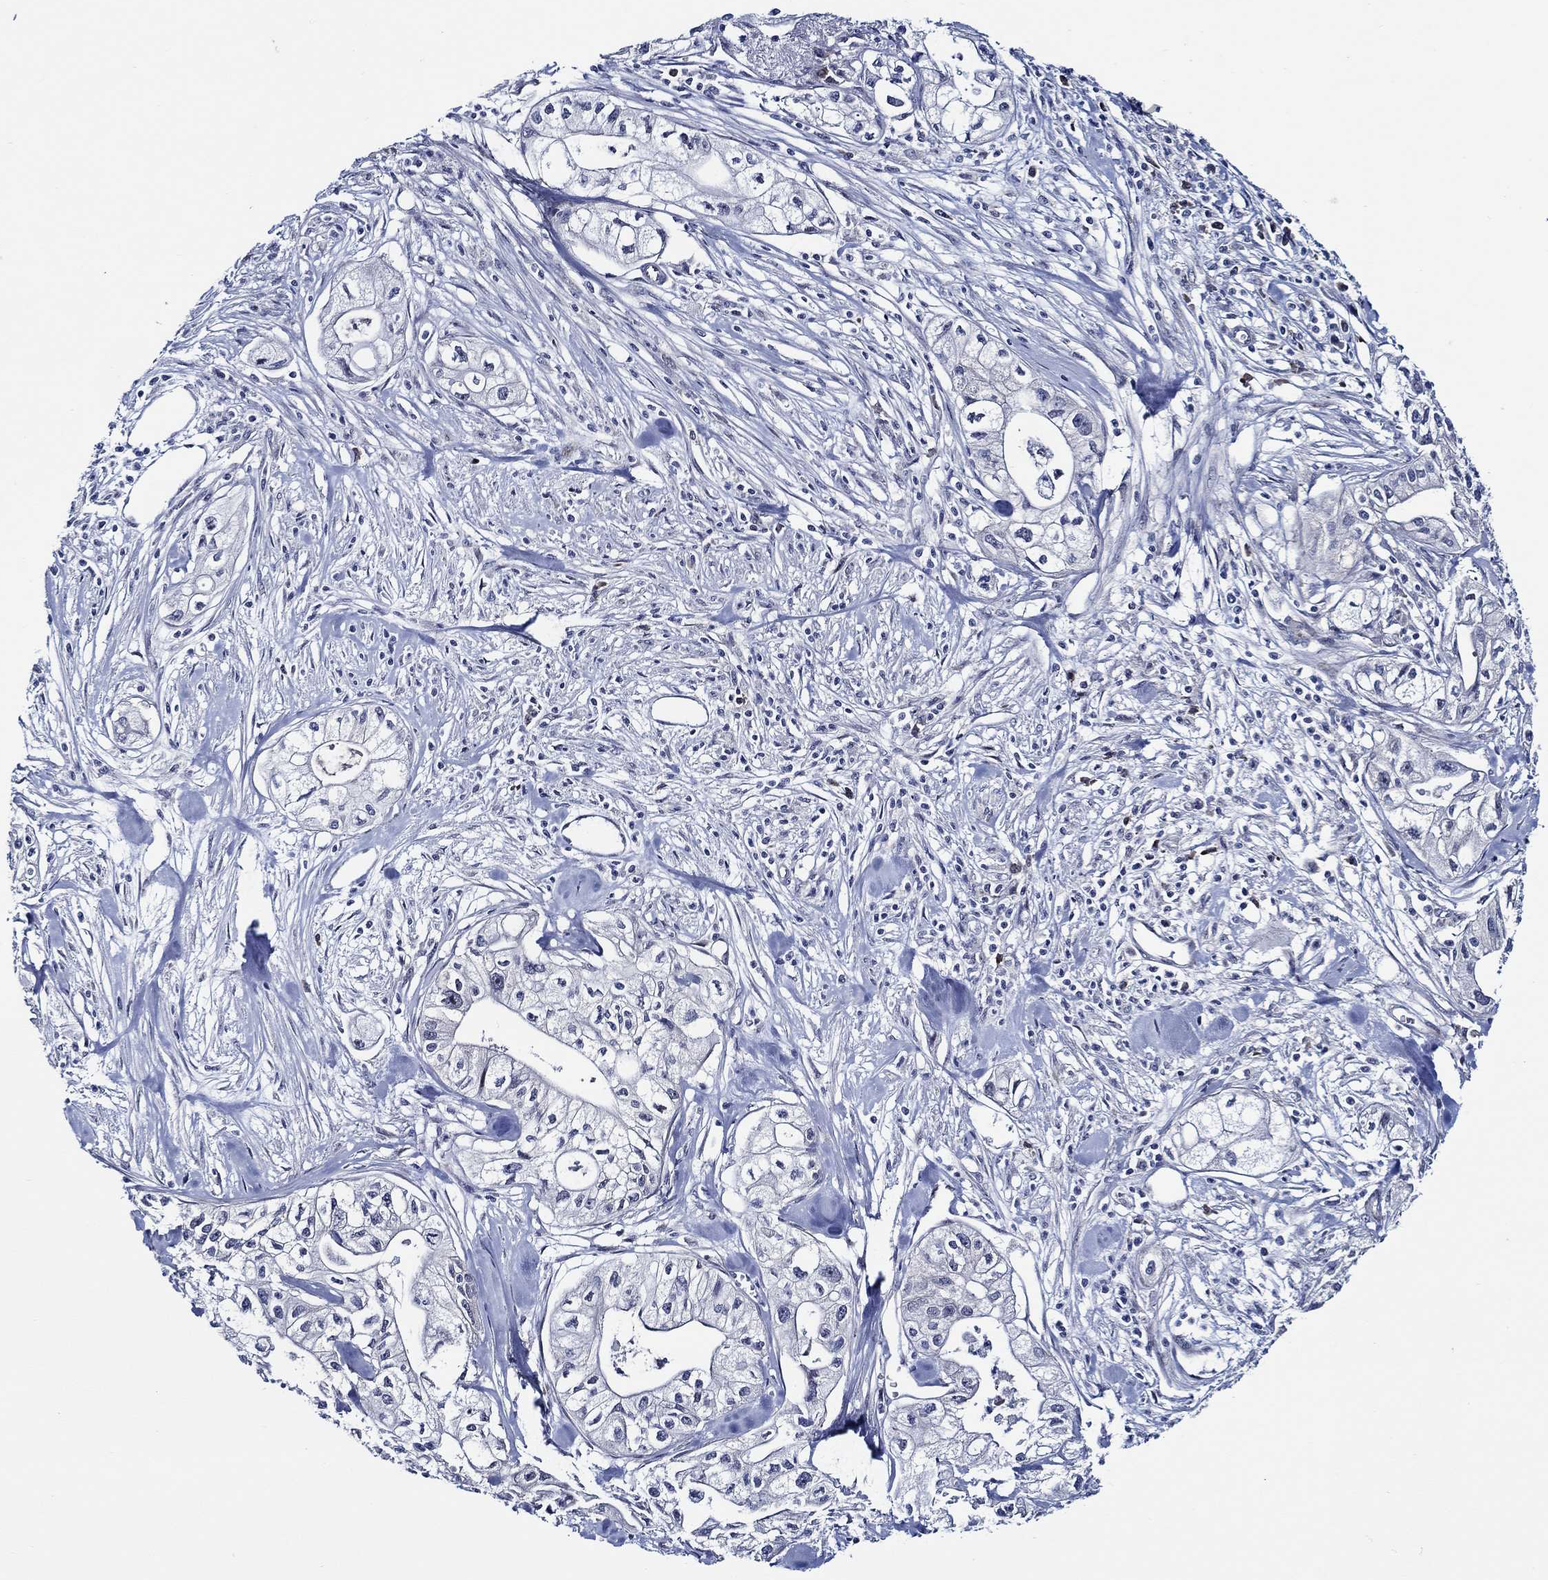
{"staining": {"intensity": "negative", "quantity": "none", "location": "none"}, "tissue": "pancreatic cancer", "cell_type": "Tumor cells", "image_type": "cancer", "snomed": [{"axis": "morphology", "description": "Adenocarcinoma, NOS"}, {"axis": "topography", "description": "Pancreas"}], "caption": "This is an immunohistochemistry micrograph of human adenocarcinoma (pancreatic). There is no positivity in tumor cells.", "gene": "C8orf48", "patient": {"sex": "male", "age": 70}}